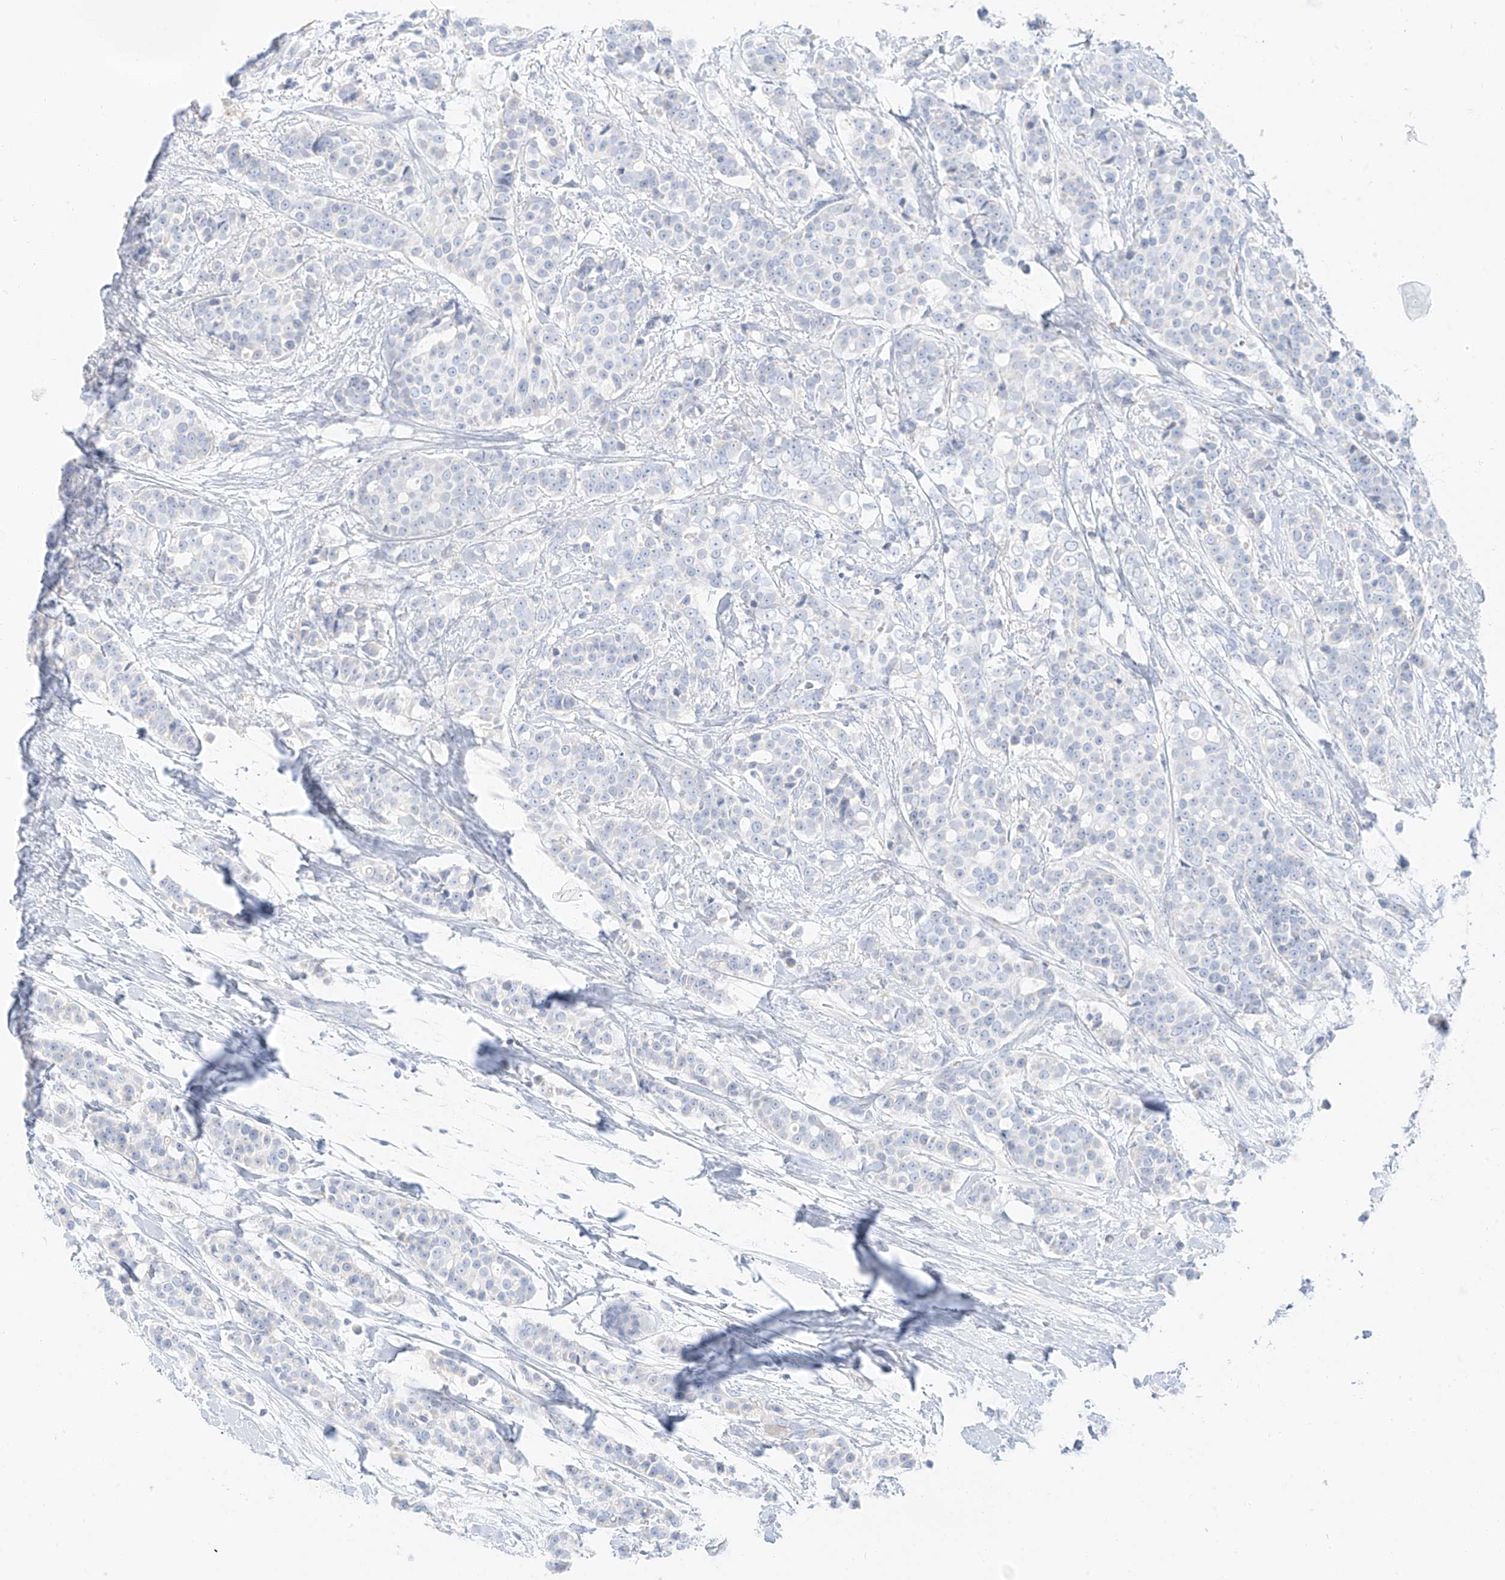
{"staining": {"intensity": "negative", "quantity": "none", "location": "none"}, "tissue": "breast cancer", "cell_type": "Tumor cells", "image_type": "cancer", "snomed": [{"axis": "morphology", "description": "Lobular carcinoma"}, {"axis": "topography", "description": "Breast"}], "caption": "Tumor cells show no significant positivity in lobular carcinoma (breast).", "gene": "PGC", "patient": {"sex": "female", "age": 51}}